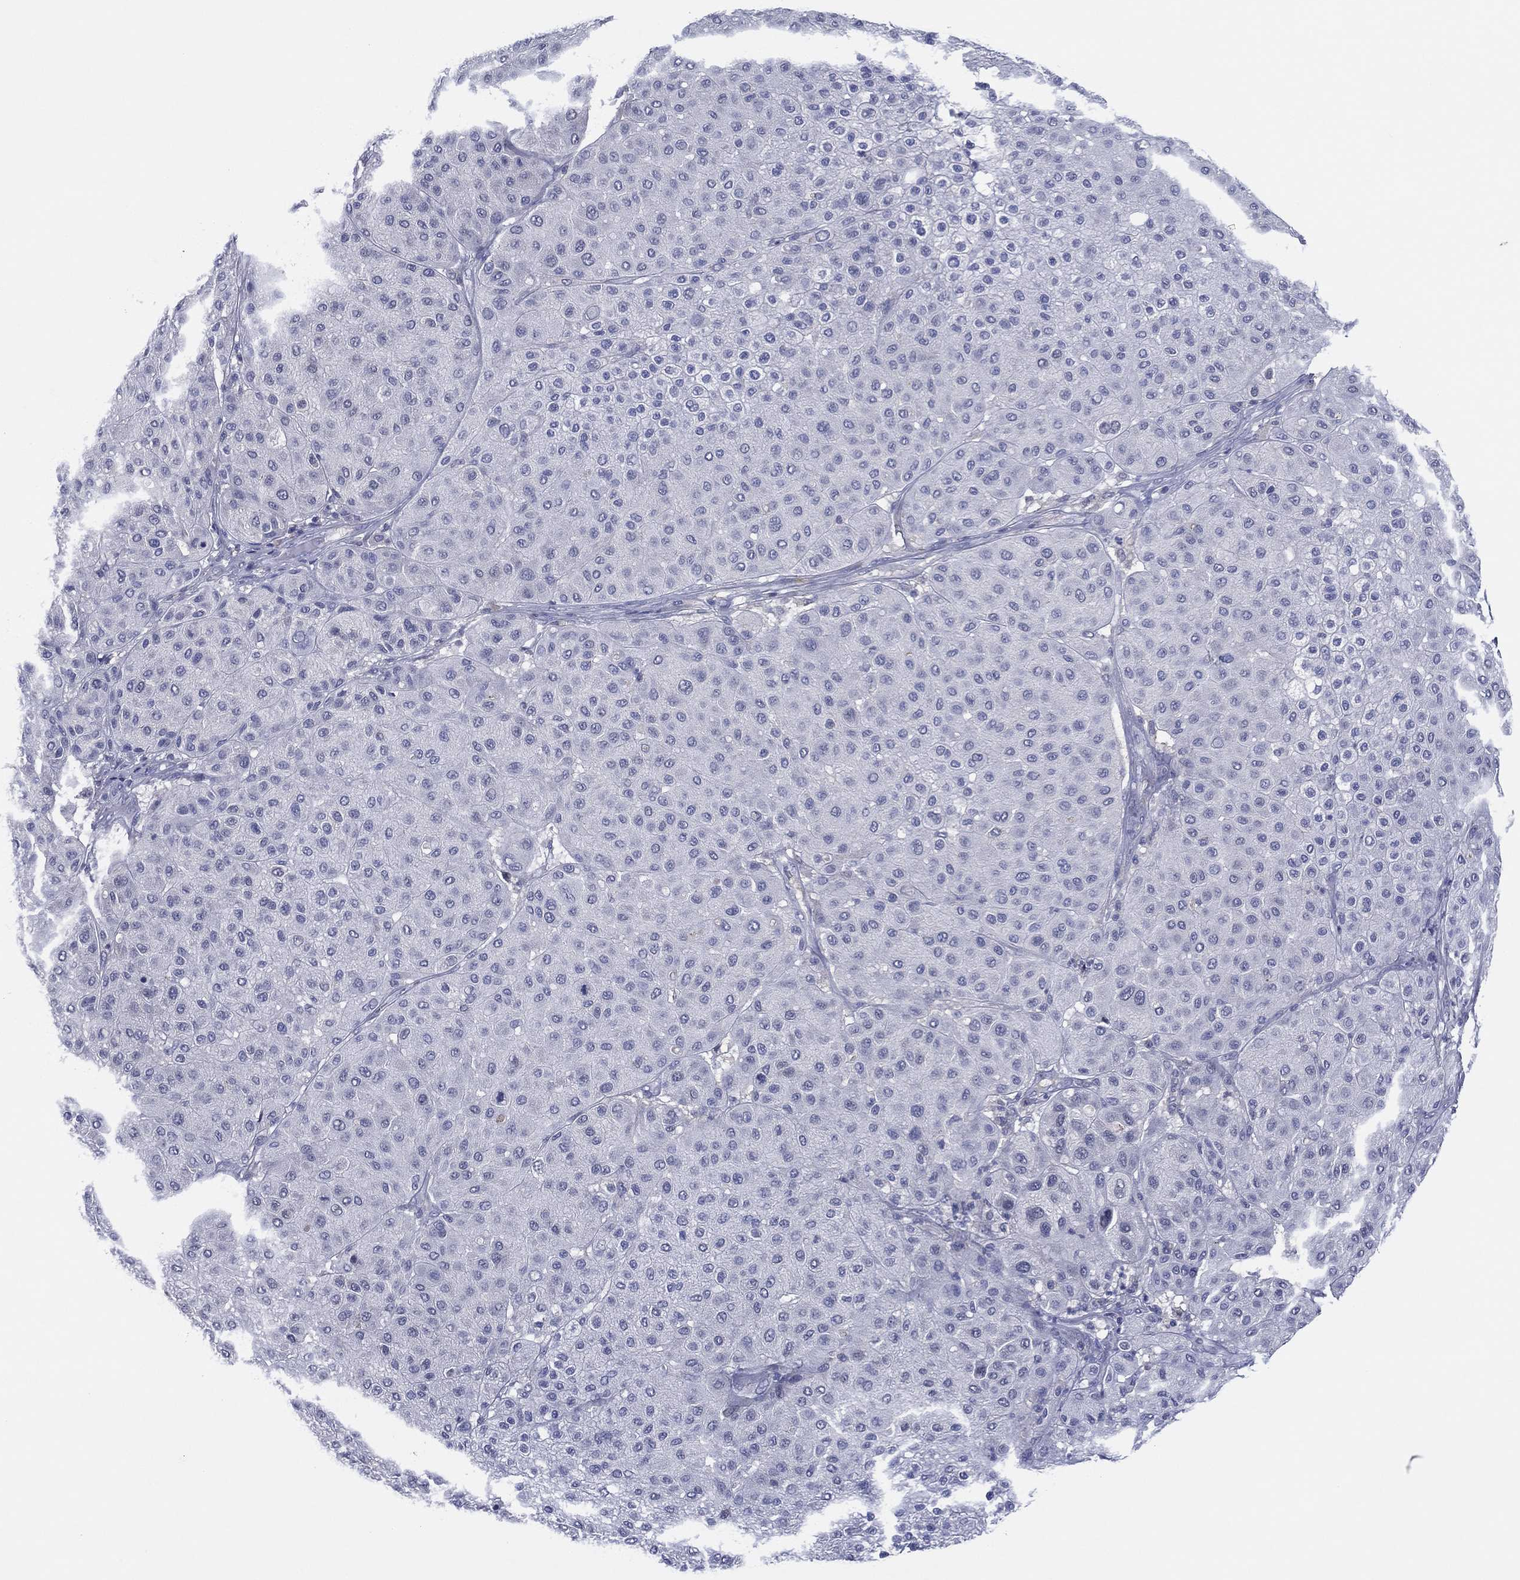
{"staining": {"intensity": "negative", "quantity": "none", "location": "none"}, "tissue": "melanoma", "cell_type": "Tumor cells", "image_type": "cancer", "snomed": [{"axis": "morphology", "description": "Malignant melanoma, Metastatic site"}, {"axis": "topography", "description": "Smooth muscle"}], "caption": "The photomicrograph demonstrates no staining of tumor cells in melanoma. Brightfield microscopy of immunohistochemistry (IHC) stained with DAB (brown) and hematoxylin (blue), captured at high magnification.", "gene": "TRIM31", "patient": {"sex": "male", "age": 41}}